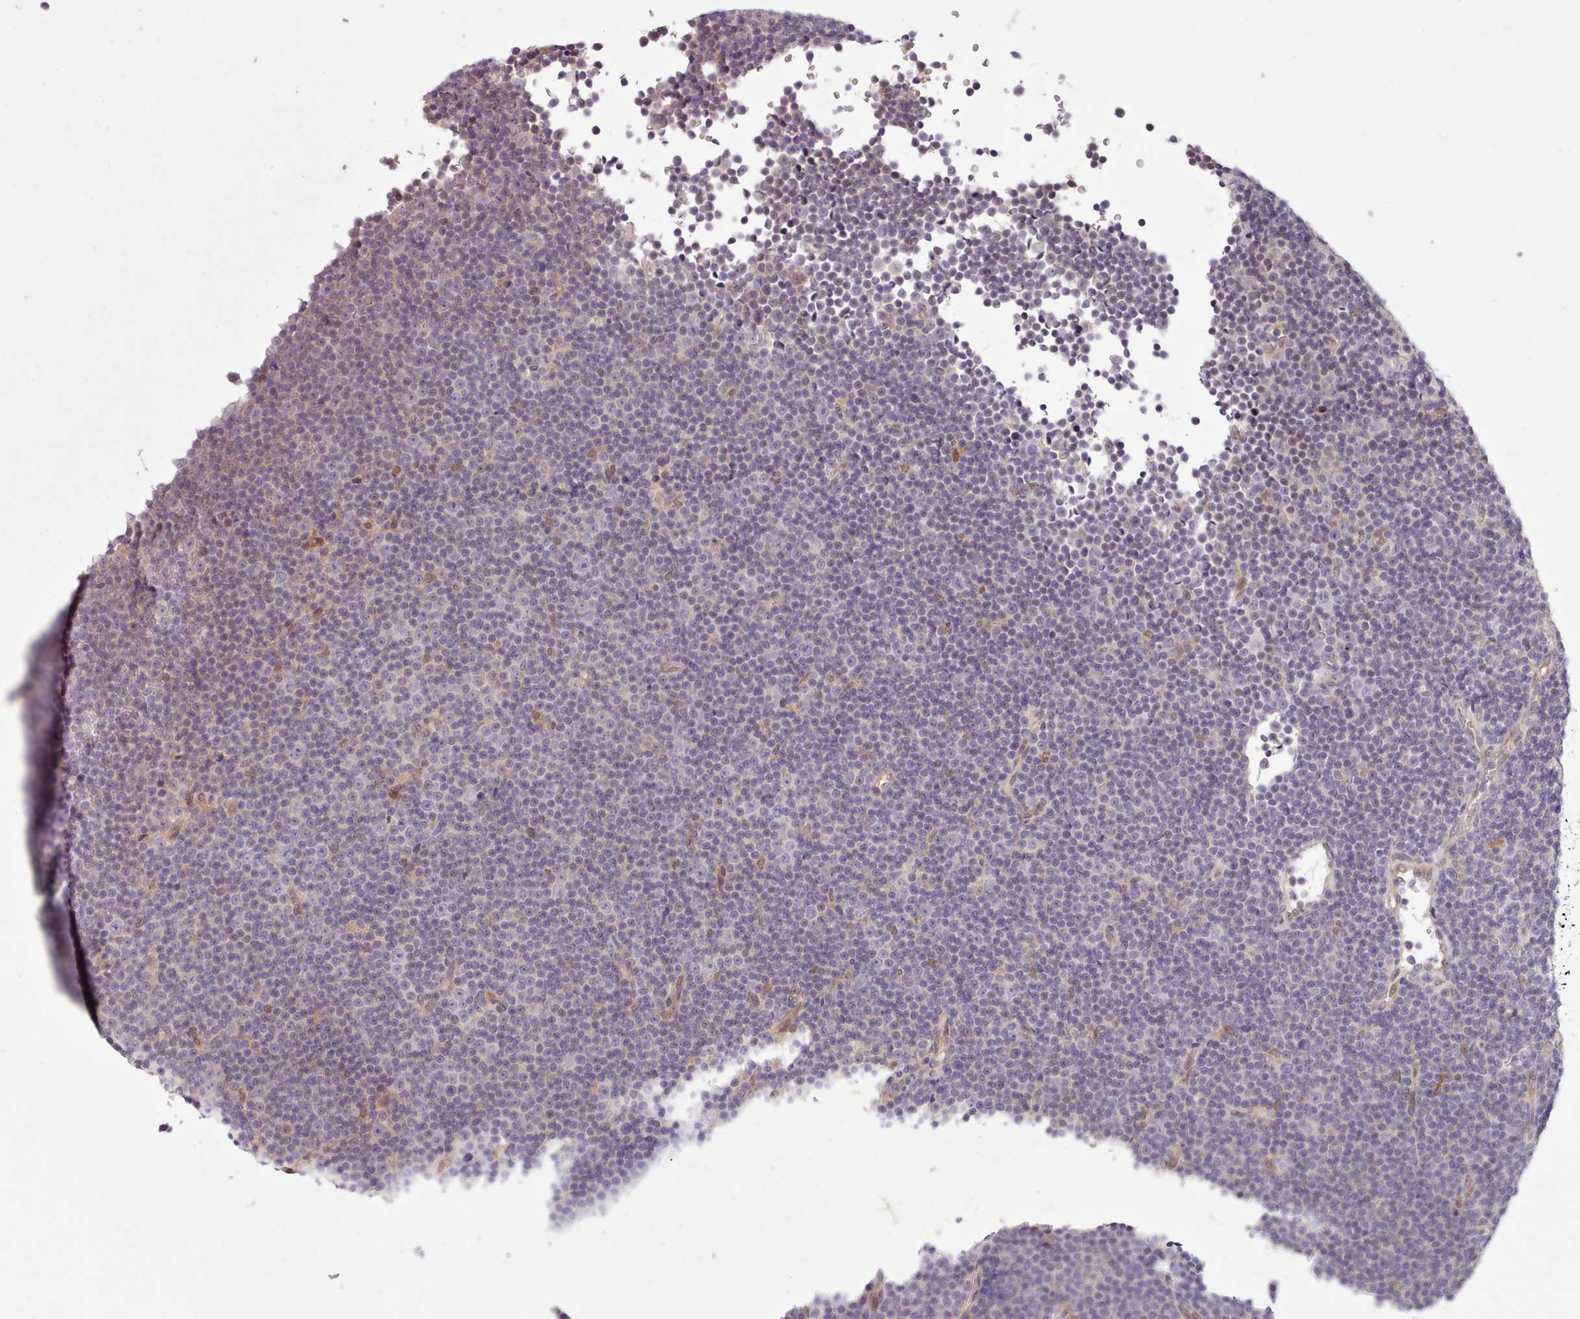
{"staining": {"intensity": "negative", "quantity": "none", "location": "none"}, "tissue": "lymphoma", "cell_type": "Tumor cells", "image_type": "cancer", "snomed": [{"axis": "morphology", "description": "Malignant lymphoma, non-Hodgkin's type, Low grade"}, {"axis": "topography", "description": "Lymph node"}], "caption": "Human malignant lymphoma, non-Hodgkin's type (low-grade) stained for a protein using IHC exhibits no expression in tumor cells.", "gene": "NMRK1", "patient": {"sex": "female", "age": 67}}